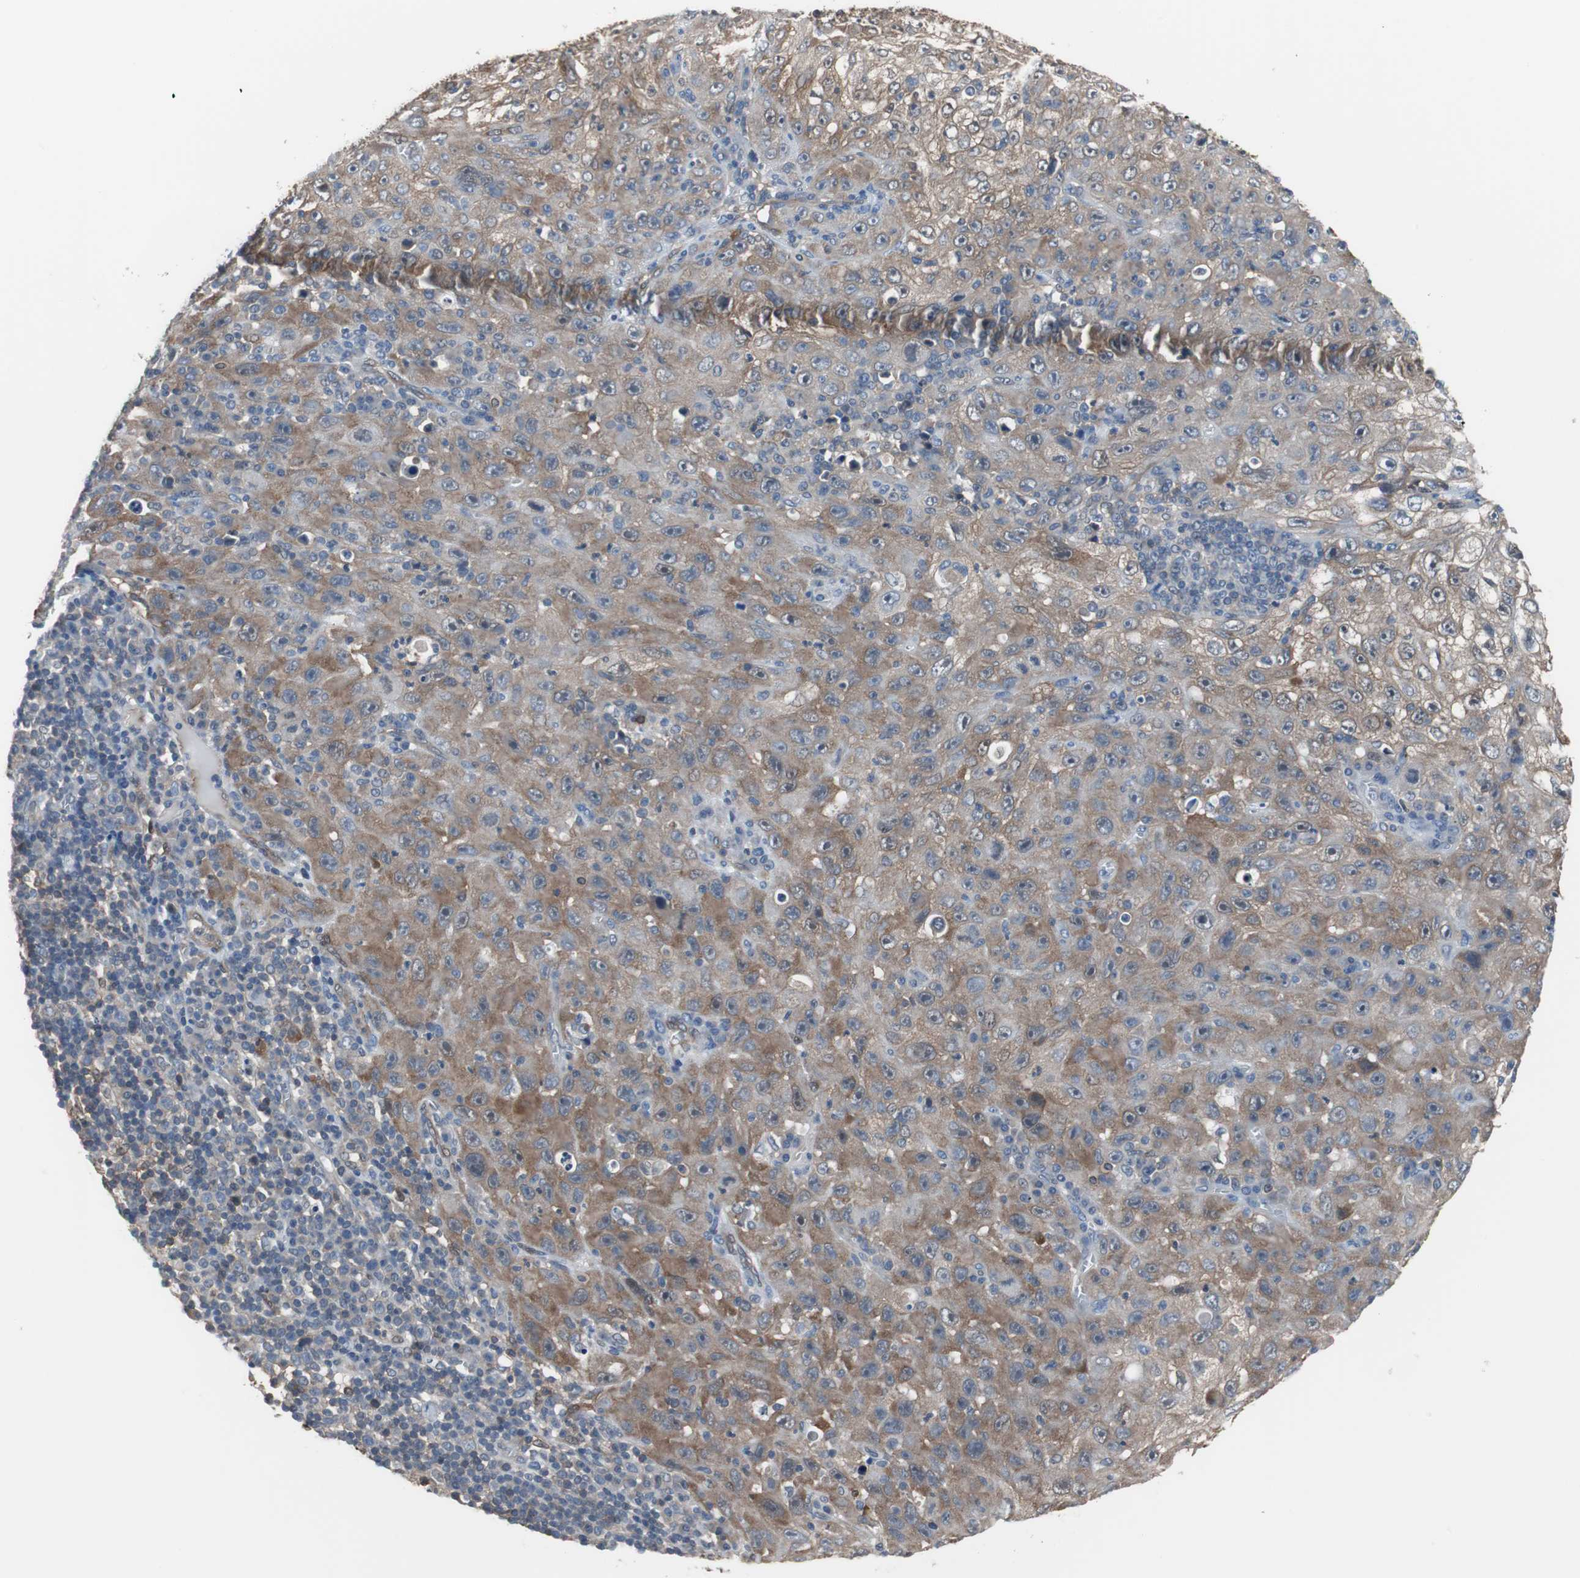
{"staining": {"intensity": "moderate", "quantity": "25%-75%", "location": "cytoplasmic/membranous"}, "tissue": "skin cancer", "cell_type": "Tumor cells", "image_type": "cancer", "snomed": [{"axis": "morphology", "description": "Squamous cell carcinoma, NOS"}, {"axis": "topography", "description": "Skin"}], "caption": "A high-resolution photomicrograph shows immunohistochemistry staining of skin cancer (squamous cell carcinoma), which displays moderate cytoplasmic/membranous positivity in about 25%-75% of tumor cells.", "gene": "ANXA4", "patient": {"sex": "male", "age": 75}}